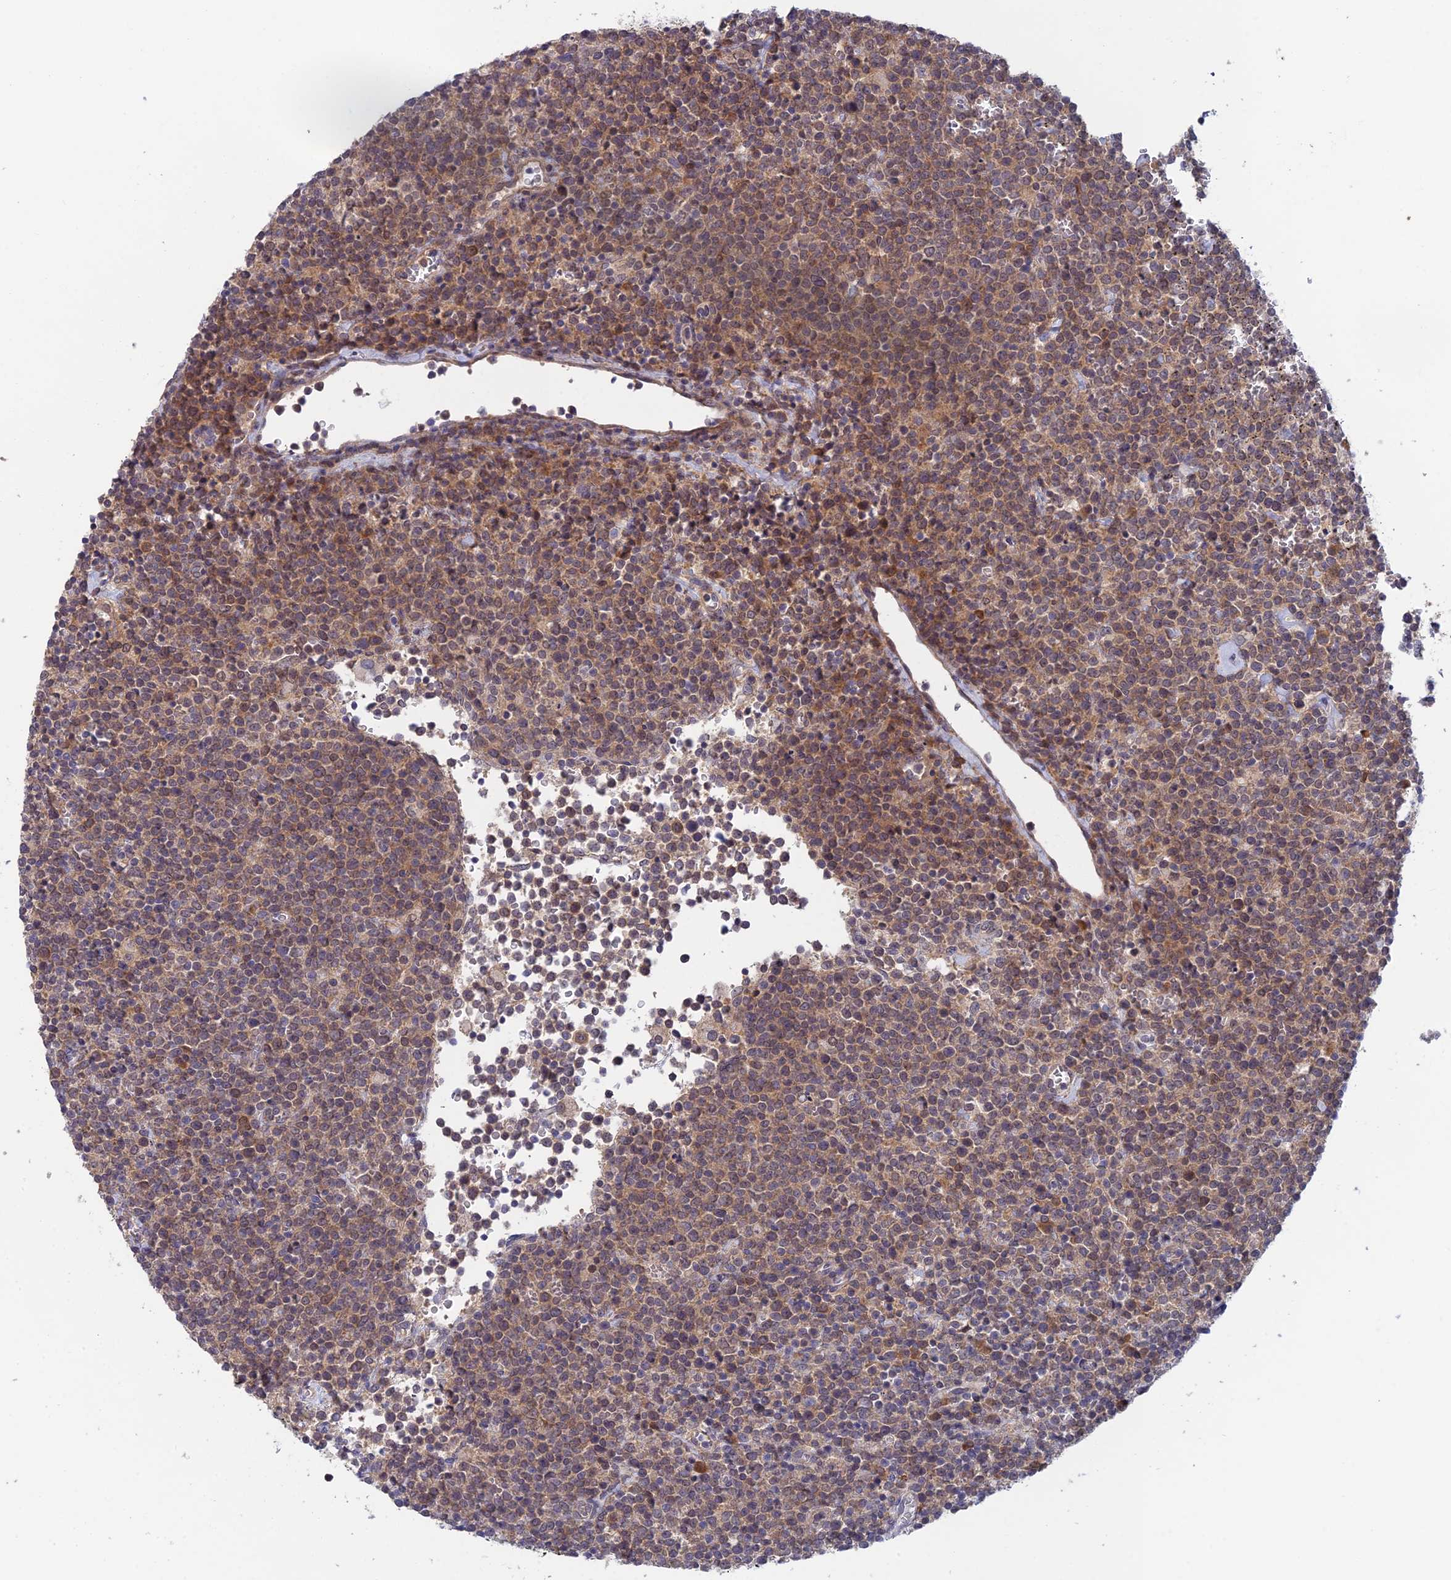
{"staining": {"intensity": "moderate", "quantity": "25%-75%", "location": "cytoplasmic/membranous"}, "tissue": "lymphoma", "cell_type": "Tumor cells", "image_type": "cancer", "snomed": [{"axis": "morphology", "description": "Malignant lymphoma, non-Hodgkin's type, High grade"}, {"axis": "topography", "description": "Lymph node"}], "caption": "This is a histology image of immunohistochemistry staining of malignant lymphoma, non-Hodgkin's type (high-grade), which shows moderate staining in the cytoplasmic/membranous of tumor cells.", "gene": "SRA1", "patient": {"sex": "male", "age": 61}}